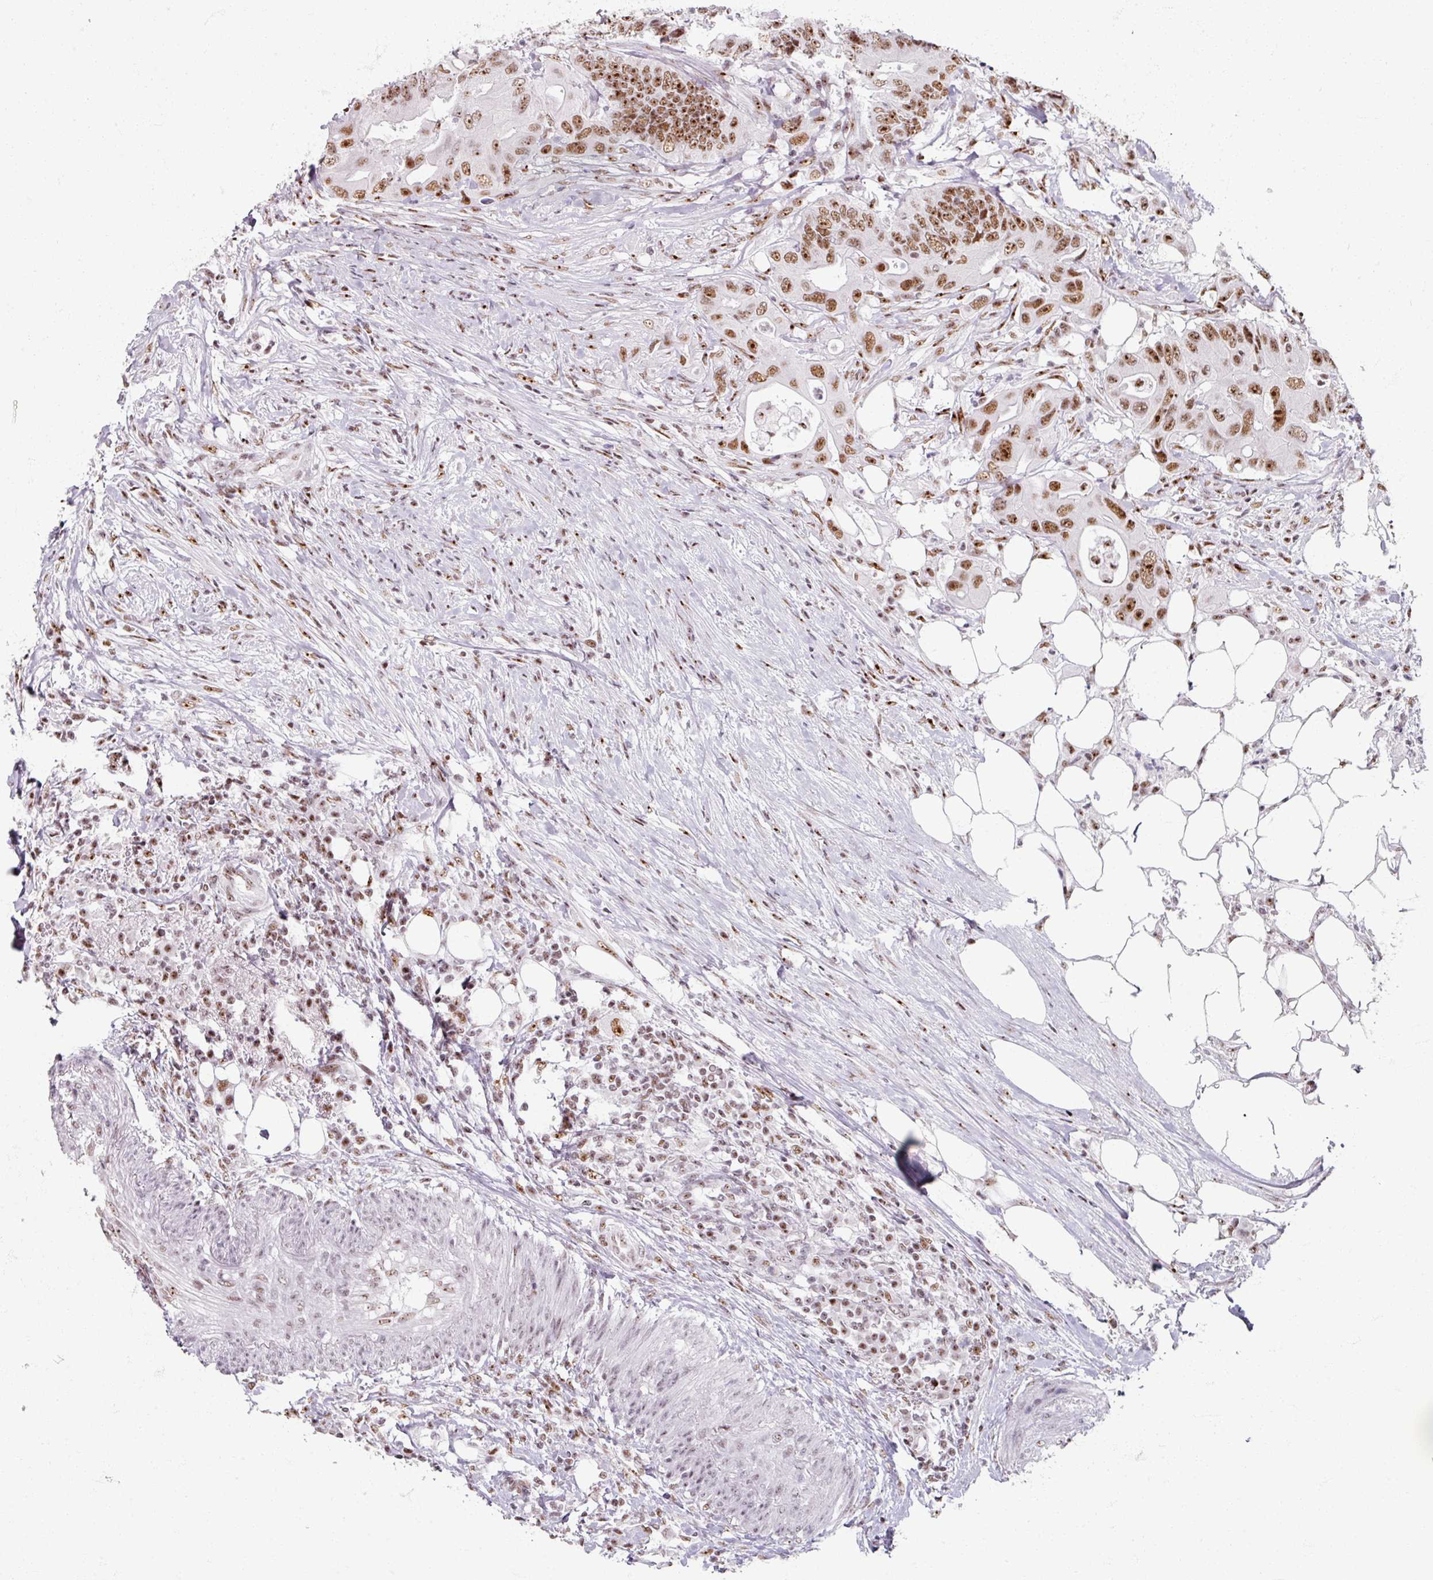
{"staining": {"intensity": "moderate", "quantity": ">75%", "location": "nuclear"}, "tissue": "colorectal cancer", "cell_type": "Tumor cells", "image_type": "cancer", "snomed": [{"axis": "morphology", "description": "Adenocarcinoma, NOS"}, {"axis": "topography", "description": "Colon"}], "caption": "Human colorectal adenocarcinoma stained with a brown dye exhibits moderate nuclear positive expression in about >75% of tumor cells.", "gene": "ADAR", "patient": {"sex": "male", "age": 71}}